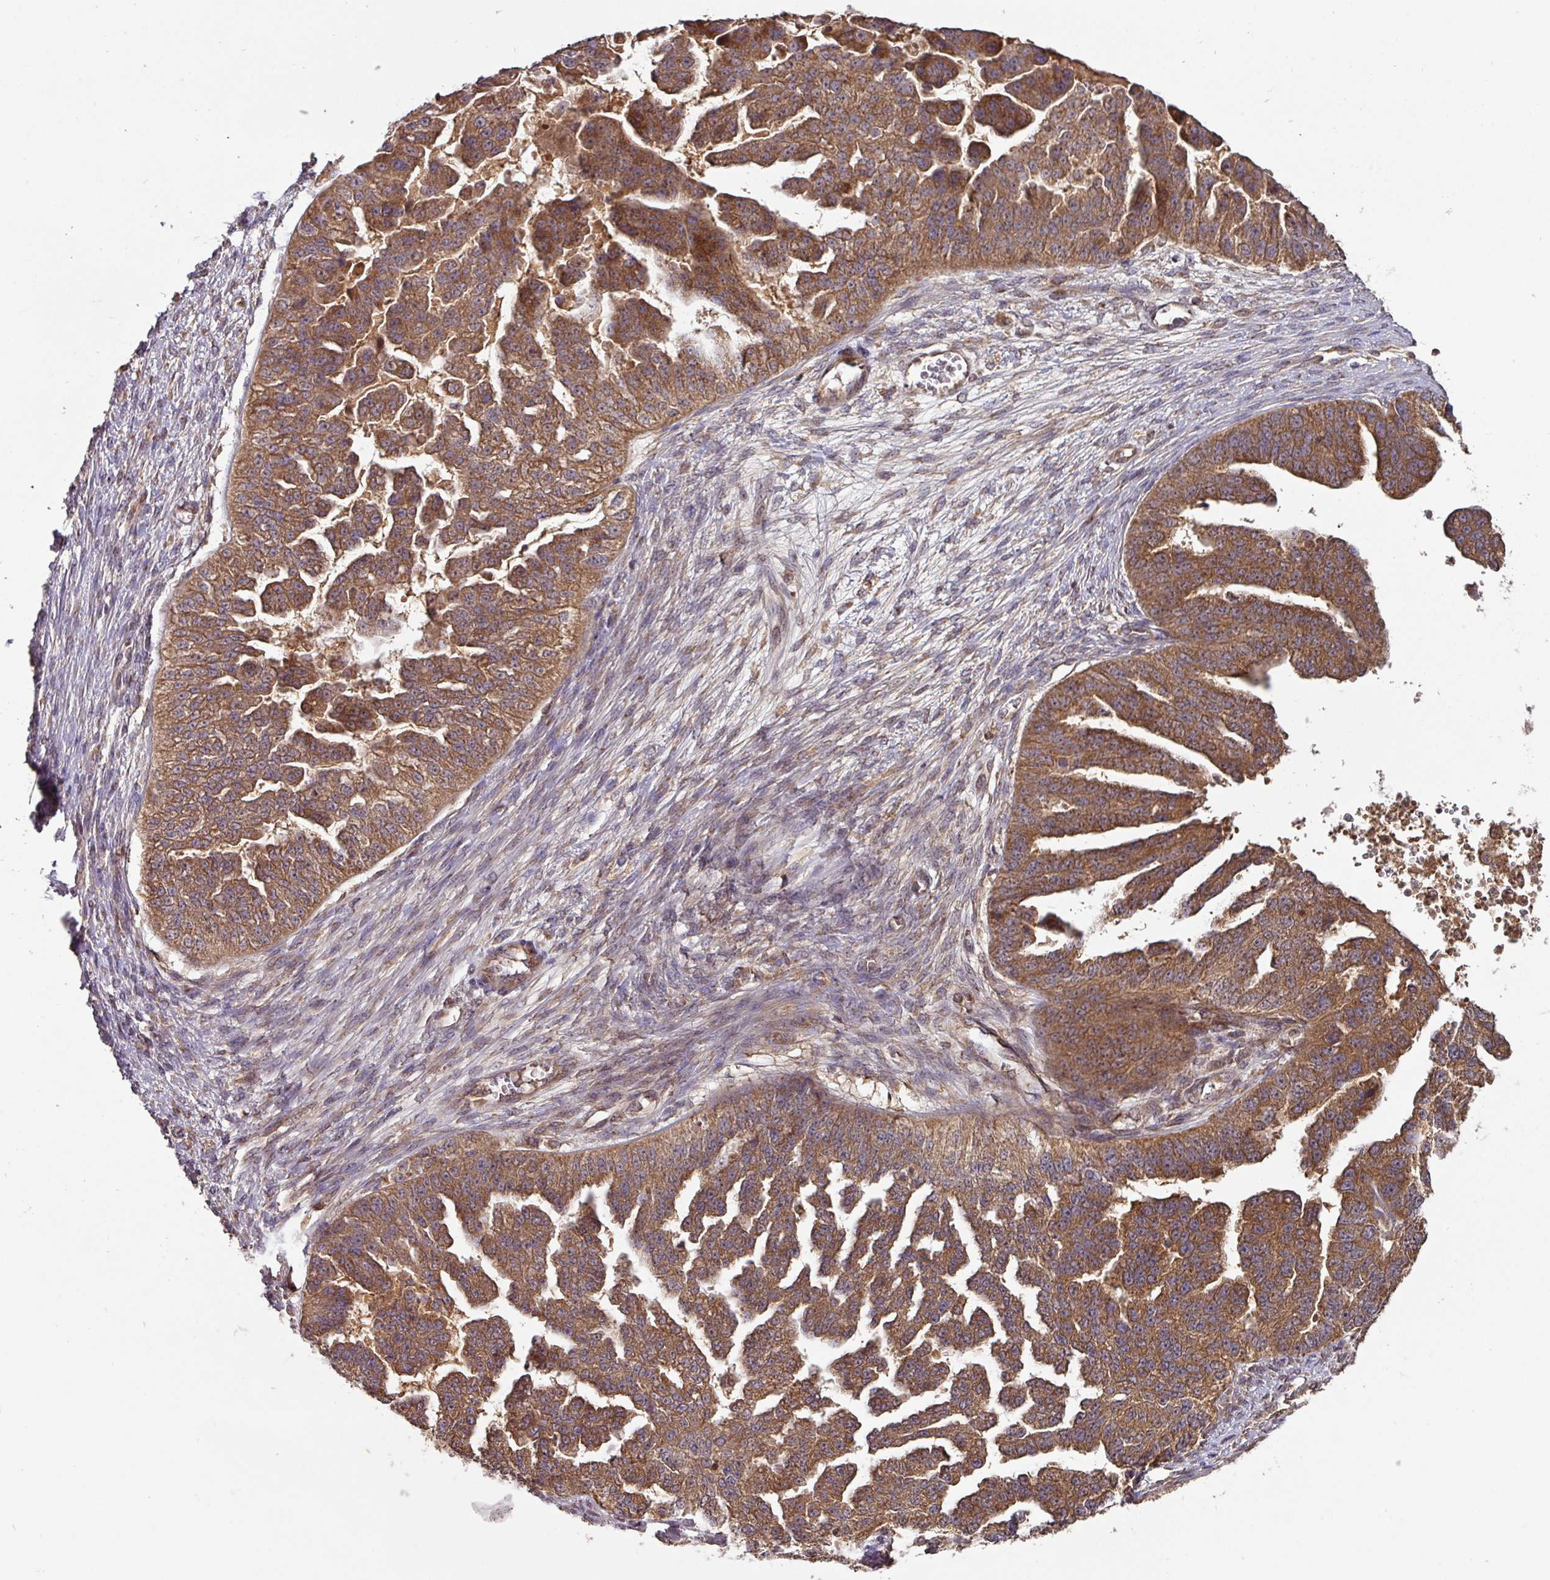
{"staining": {"intensity": "strong", "quantity": ">75%", "location": "cytoplasmic/membranous"}, "tissue": "ovarian cancer", "cell_type": "Tumor cells", "image_type": "cancer", "snomed": [{"axis": "morphology", "description": "Cystadenocarcinoma, serous, NOS"}, {"axis": "topography", "description": "Ovary"}], "caption": "Immunohistochemical staining of ovarian cancer (serous cystadenocarcinoma) displays high levels of strong cytoplasmic/membranous staining in about >75% of tumor cells.", "gene": "MRRF", "patient": {"sex": "female", "age": 58}}